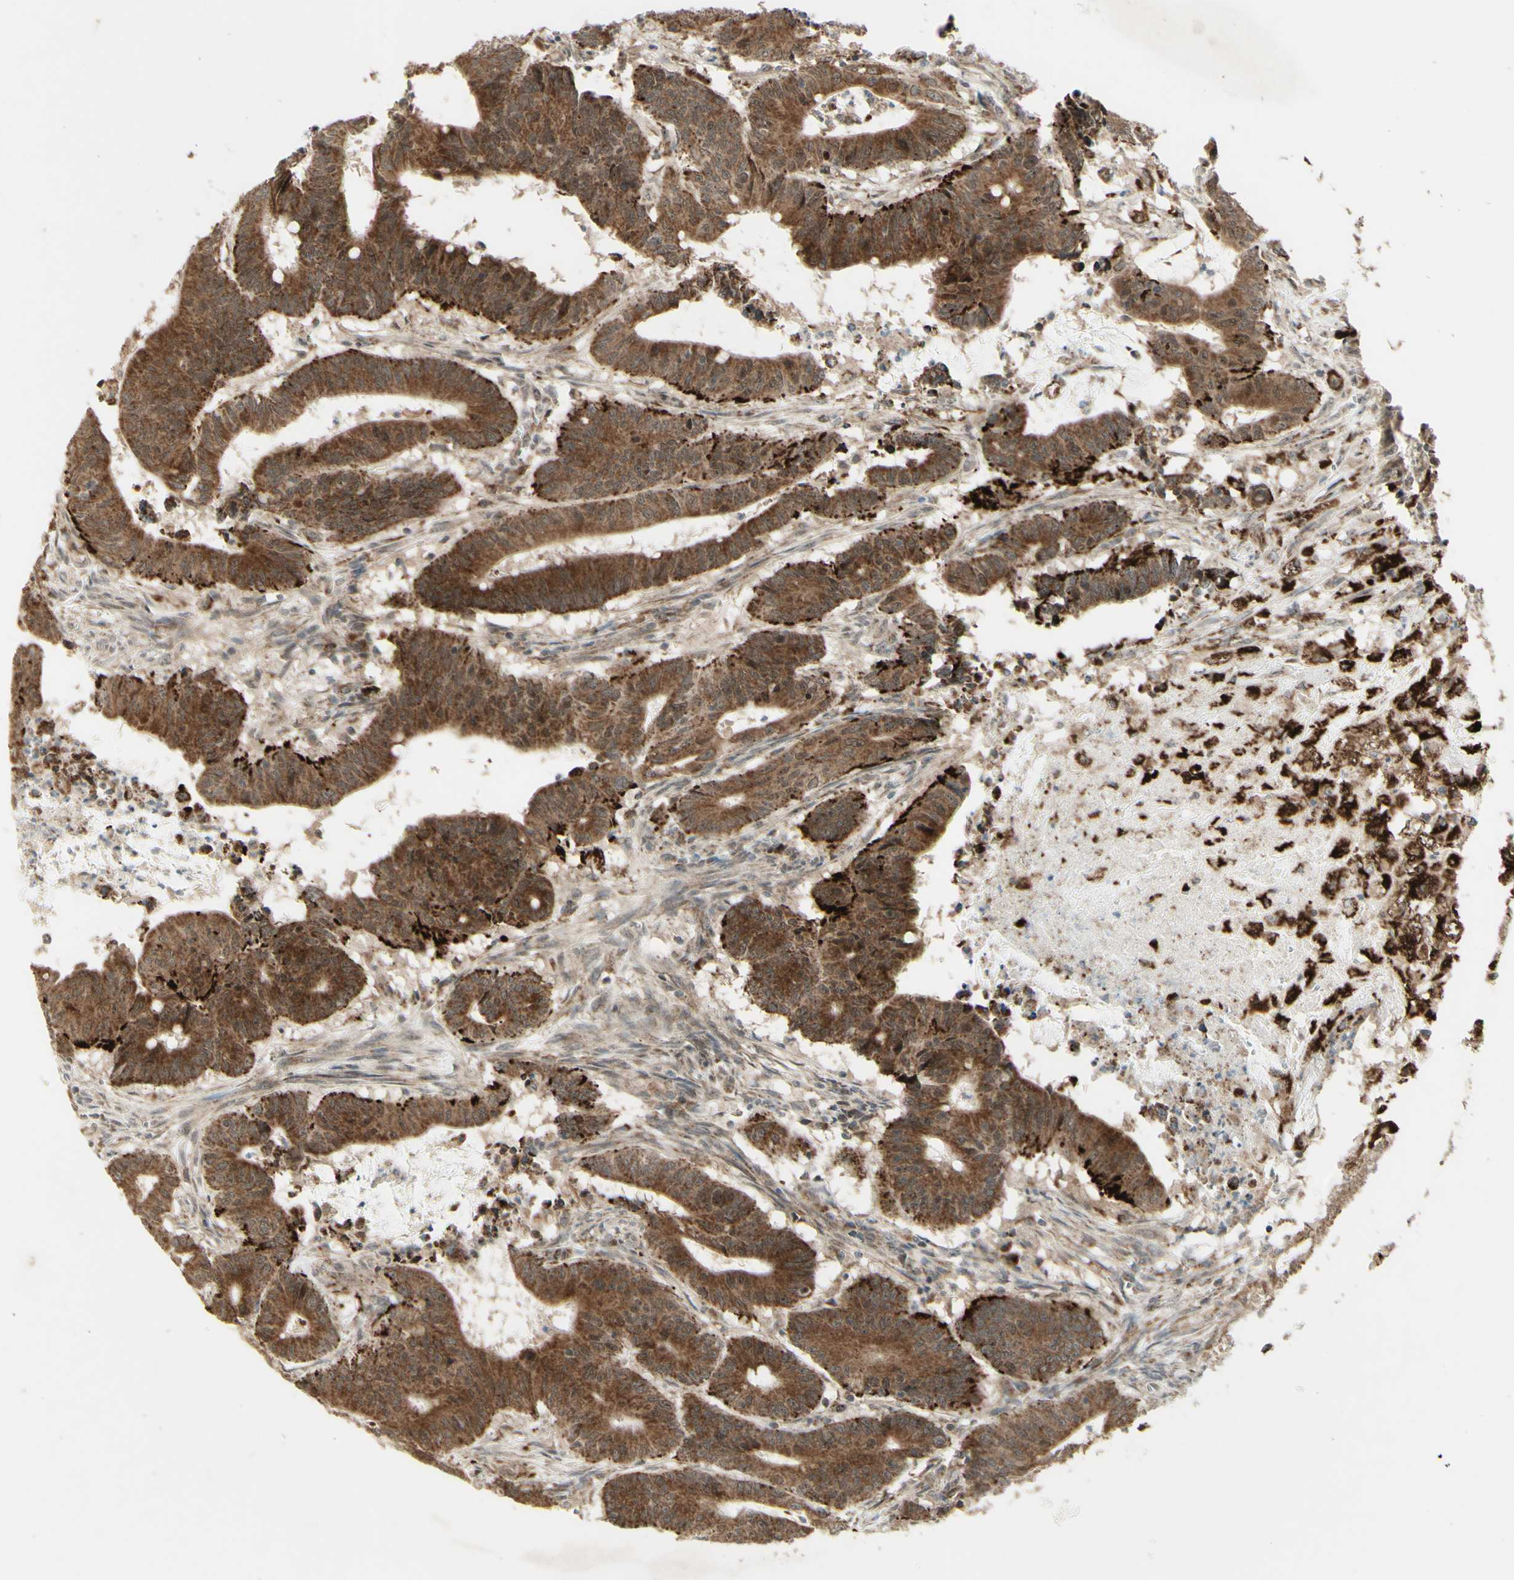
{"staining": {"intensity": "strong", "quantity": ">75%", "location": "cytoplasmic/membranous"}, "tissue": "colorectal cancer", "cell_type": "Tumor cells", "image_type": "cancer", "snomed": [{"axis": "morphology", "description": "Adenocarcinoma, NOS"}, {"axis": "topography", "description": "Colon"}], "caption": "Immunohistochemical staining of human colorectal adenocarcinoma exhibits high levels of strong cytoplasmic/membranous staining in approximately >75% of tumor cells.", "gene": "DHRS3", "patient": {"sex": "male", "age": 45}}